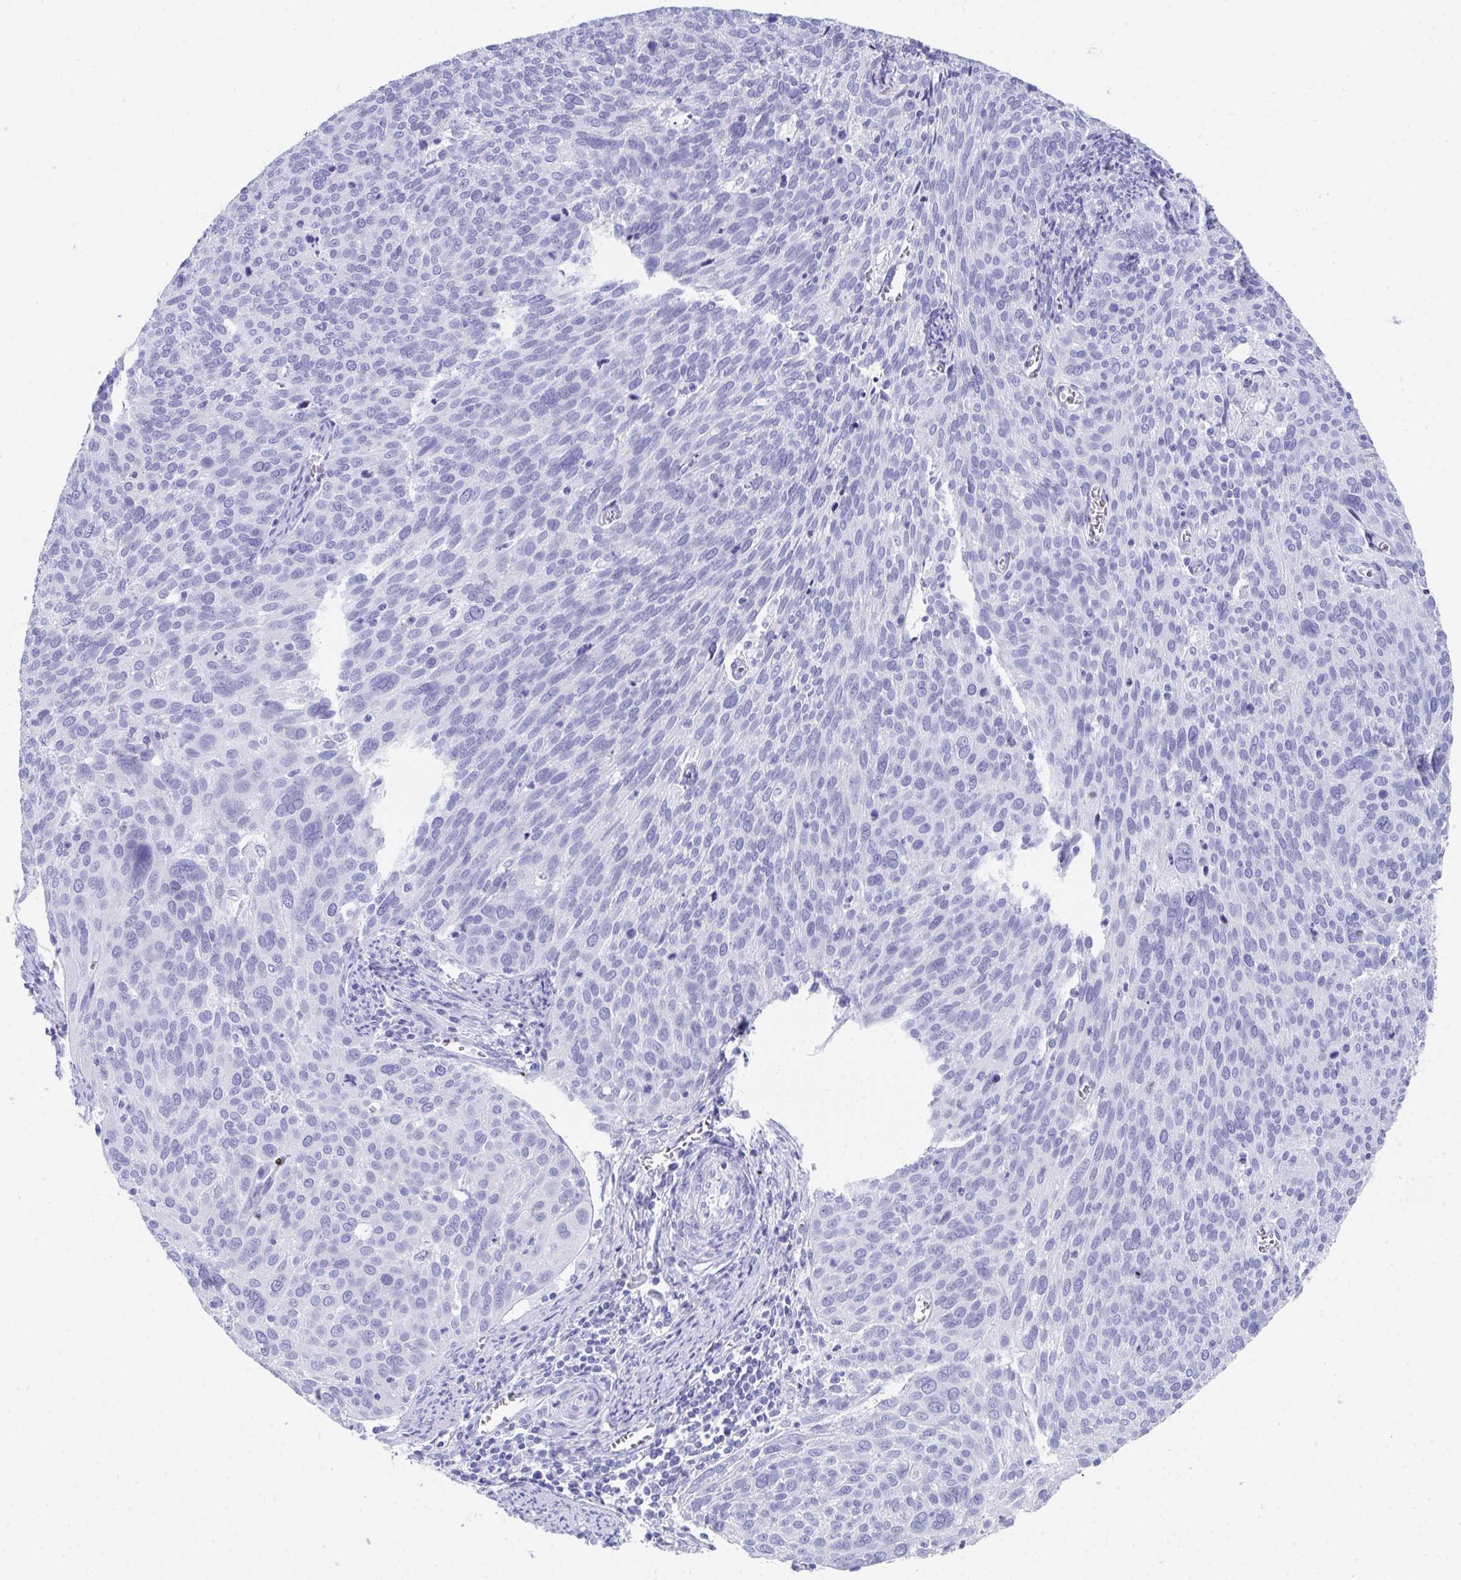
{"staining": {"intensity": "negative", "quantity": "none", "location": "none"}, "tissue": "cervical cancer", "cell_type": "Tumor cells", "image_type": "cancer", "snomed": [{"axis": "morphology", "description": "Squamous cell carcinoma, NOS"}, {"axis": "topography", "description": "Cervix"}], "caption": "High magnification brightfield microscopy of squamous cell carcinoma (cervical) stained with DAB (brown) and counterstained with hematoxylin (blue): tumor cells show no significant staining.", "gene": "HGD", "patient": {"sex": "female", "age": 39}}